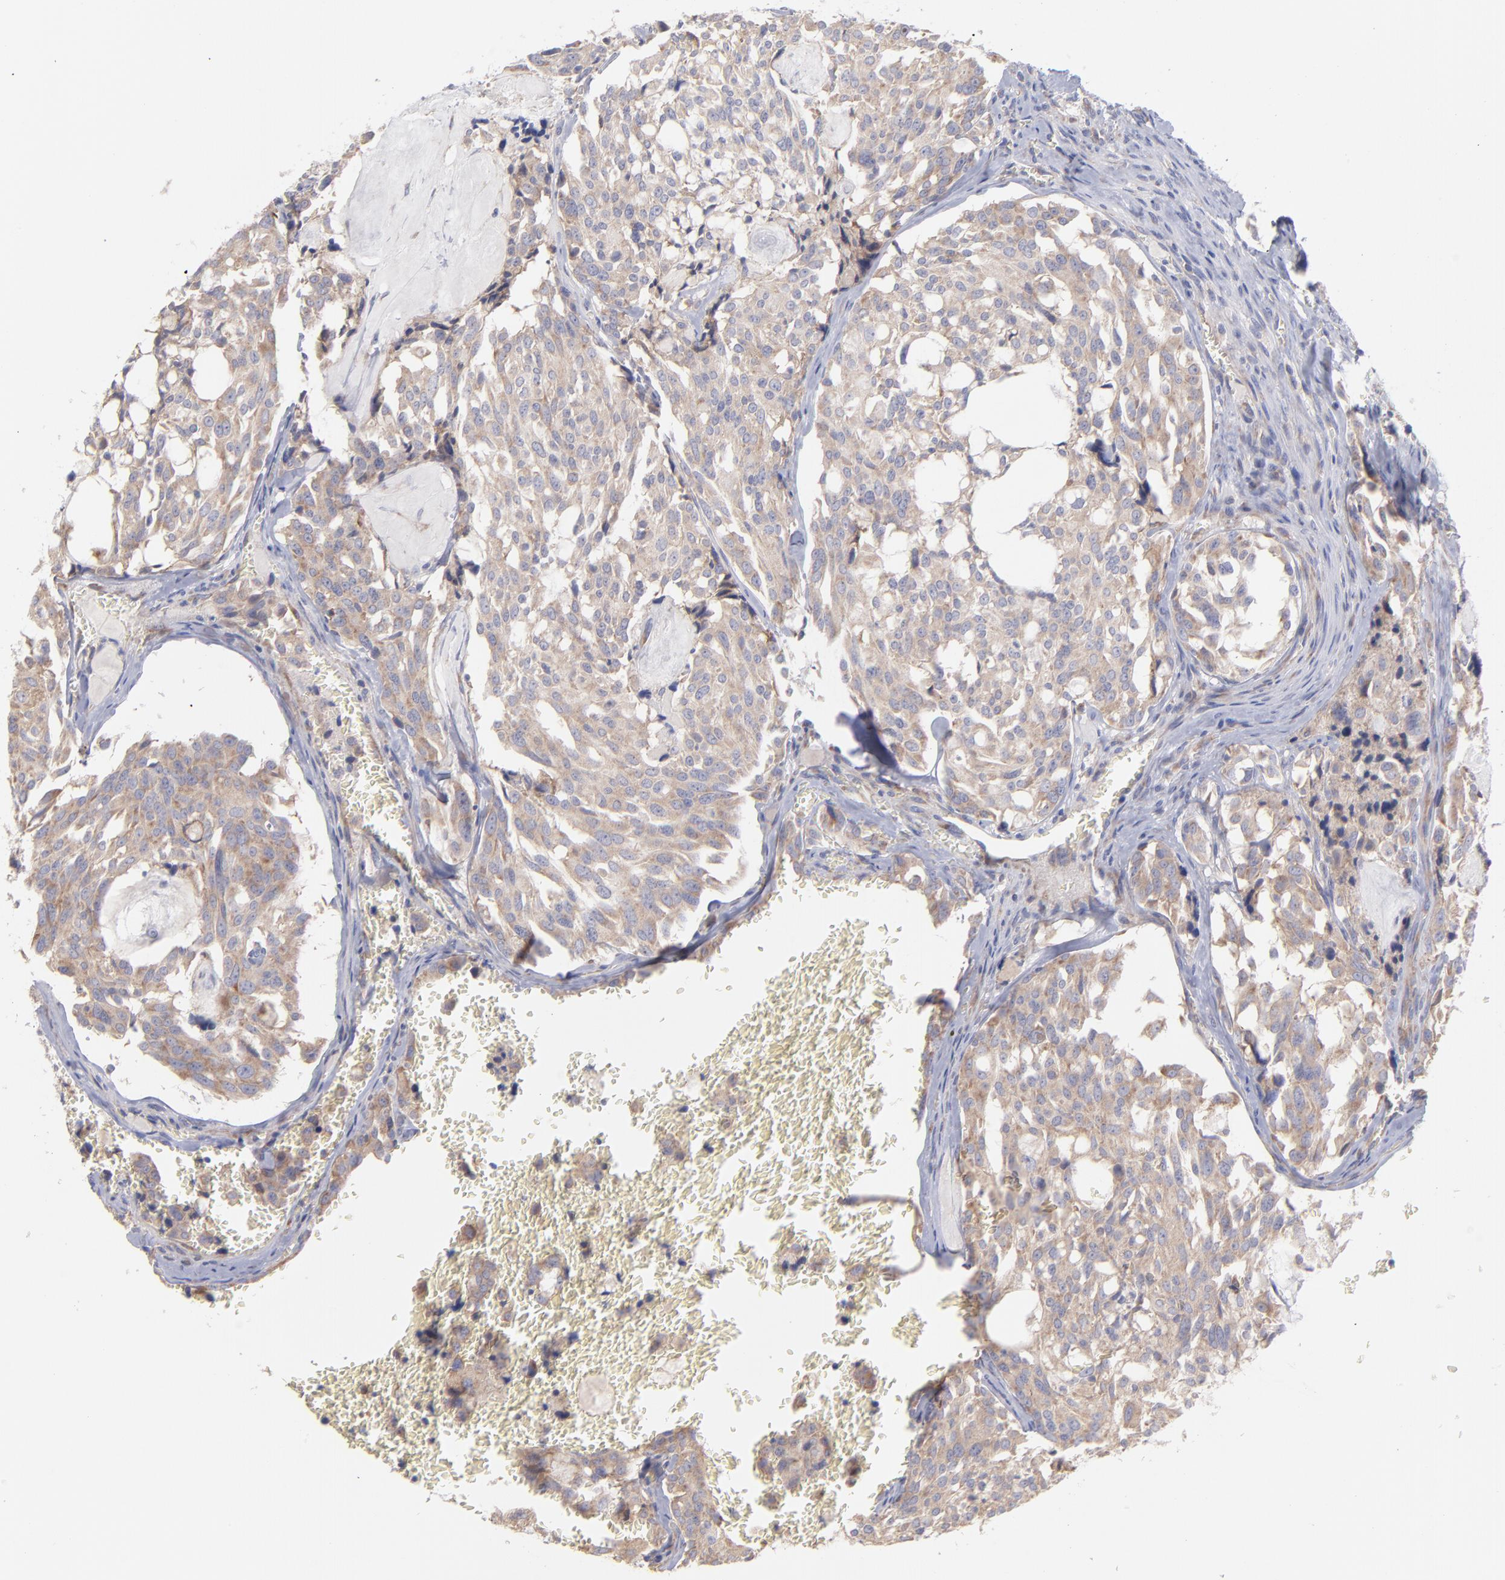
{"staining": {"intensity": "weak", "quantity": "<25%", "location": "cytoplasmic/membranous"}, "tissue": "thyroid cancer", "cell_type": "Tumor cells", "image_type": "cancer", "snomed": [{"axis": "morphology", "description": "Carcinoma, NOS"}, {"axis": "morphology", "description": "Carcinoid, malignant, NOS"}, {"axis": "topography", "description": "Thyroid gland"}], "caption": "The immunohistochemistry (IHC) photomicrograph has no significant expression in tumor cells of carcinoma (thyroid) tissue. (Immunohistochemistry (ihc), brightfield microscopy, high magnification).", "gene": "RPLP0", "patient": {"sex": "male", "age": 33}}